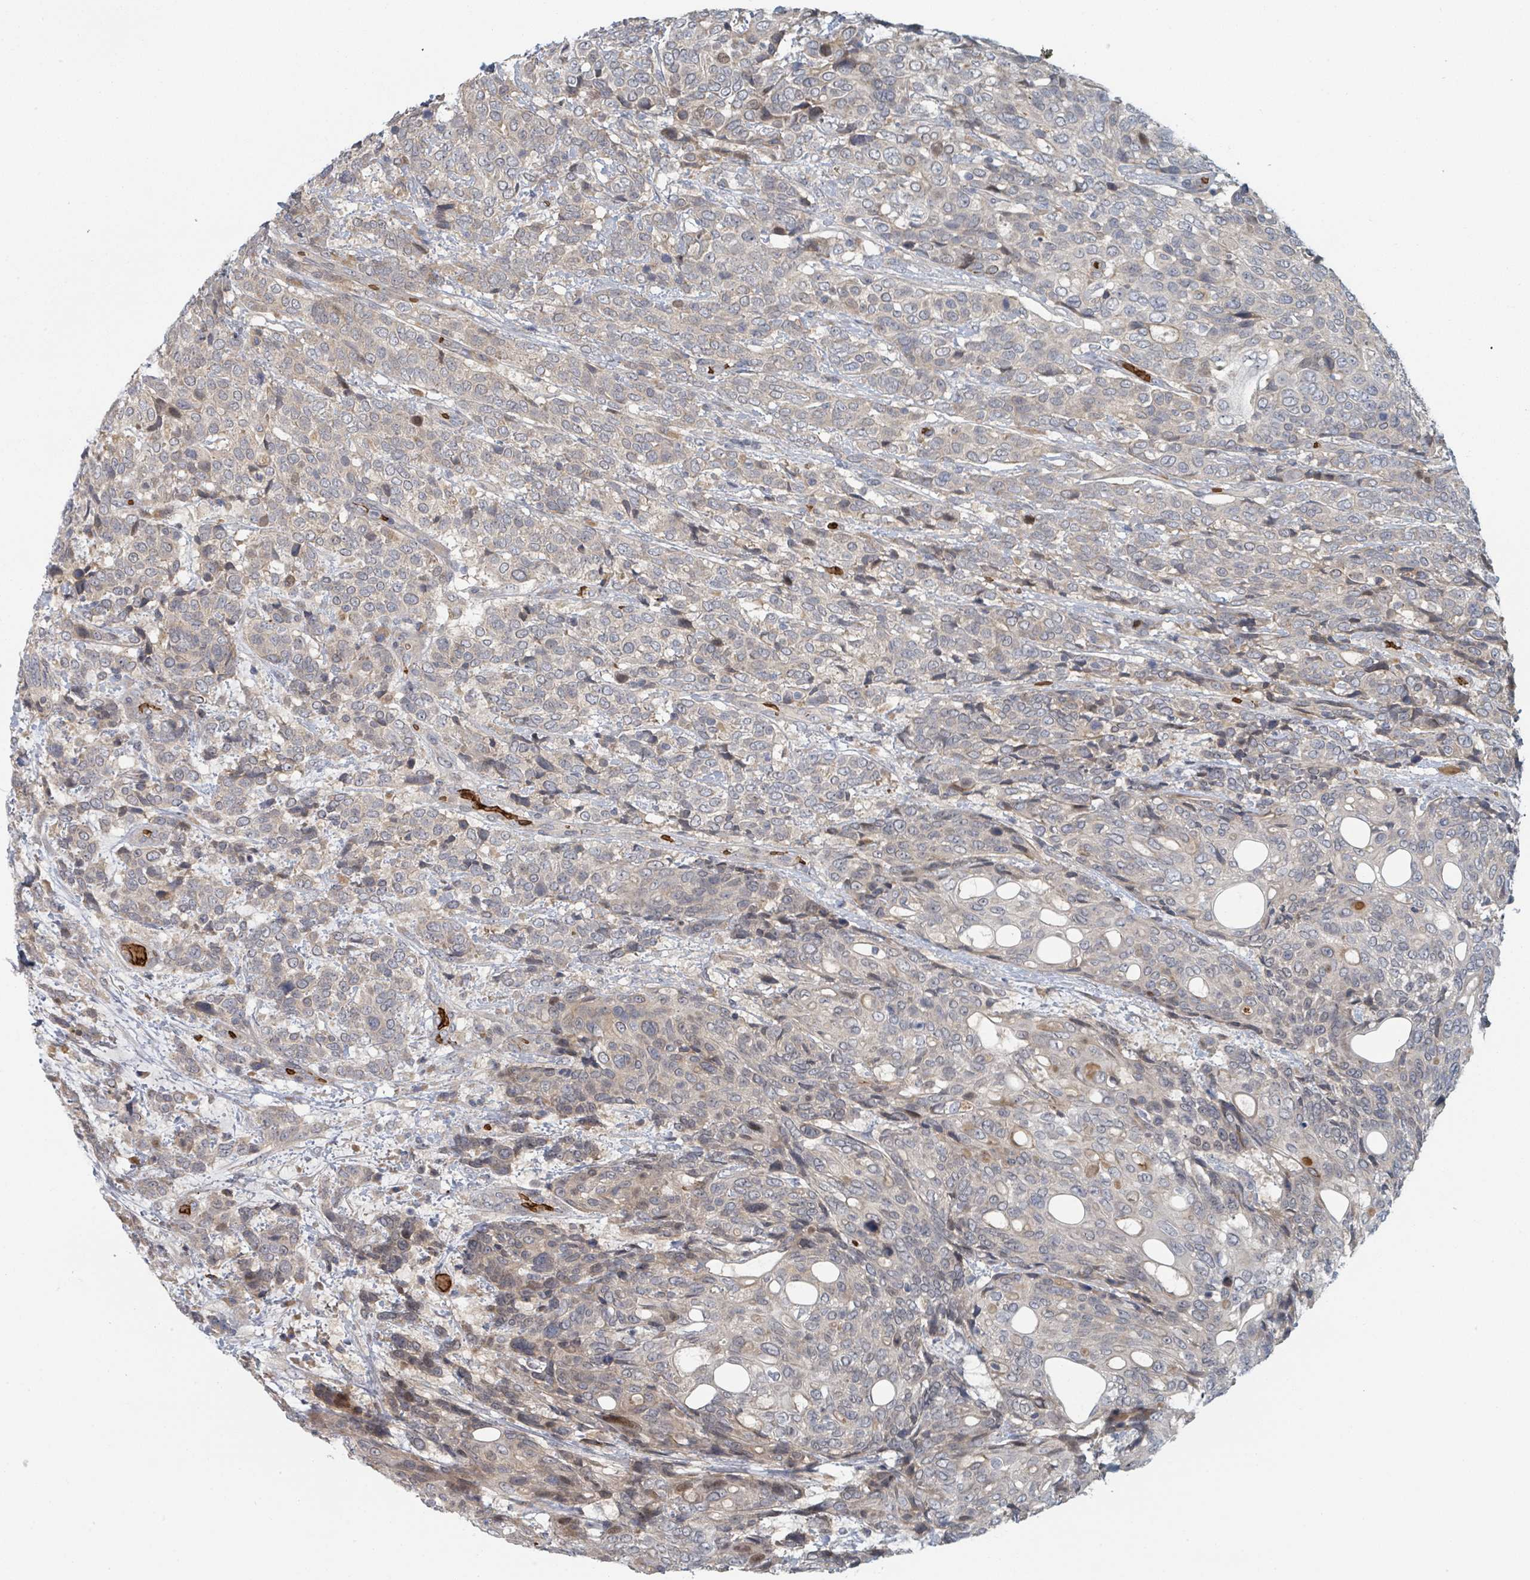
{"staining": {"intensity": "weak", "quantity": "25%-75%", "location": "cytoplasmic/membranous"}, "tissue": "urothelial cancer", "cell_type": "Tumor cells", "image_type": "cancer", "snomed": [{"axis": "morphology", "description": "Urothelial carcinoma, High grade"}, {"axis": "topography", "description": "Urinary bladder"}], "caption": "Urothelial cancer was stained to show a protein in brown. There is low levels of weak cytoplasmic/membranous staining in approximately 25%-75% of tumor cells.", "gene": "TRPC4AP", "patient": {"sex": "female", "age": 70}}